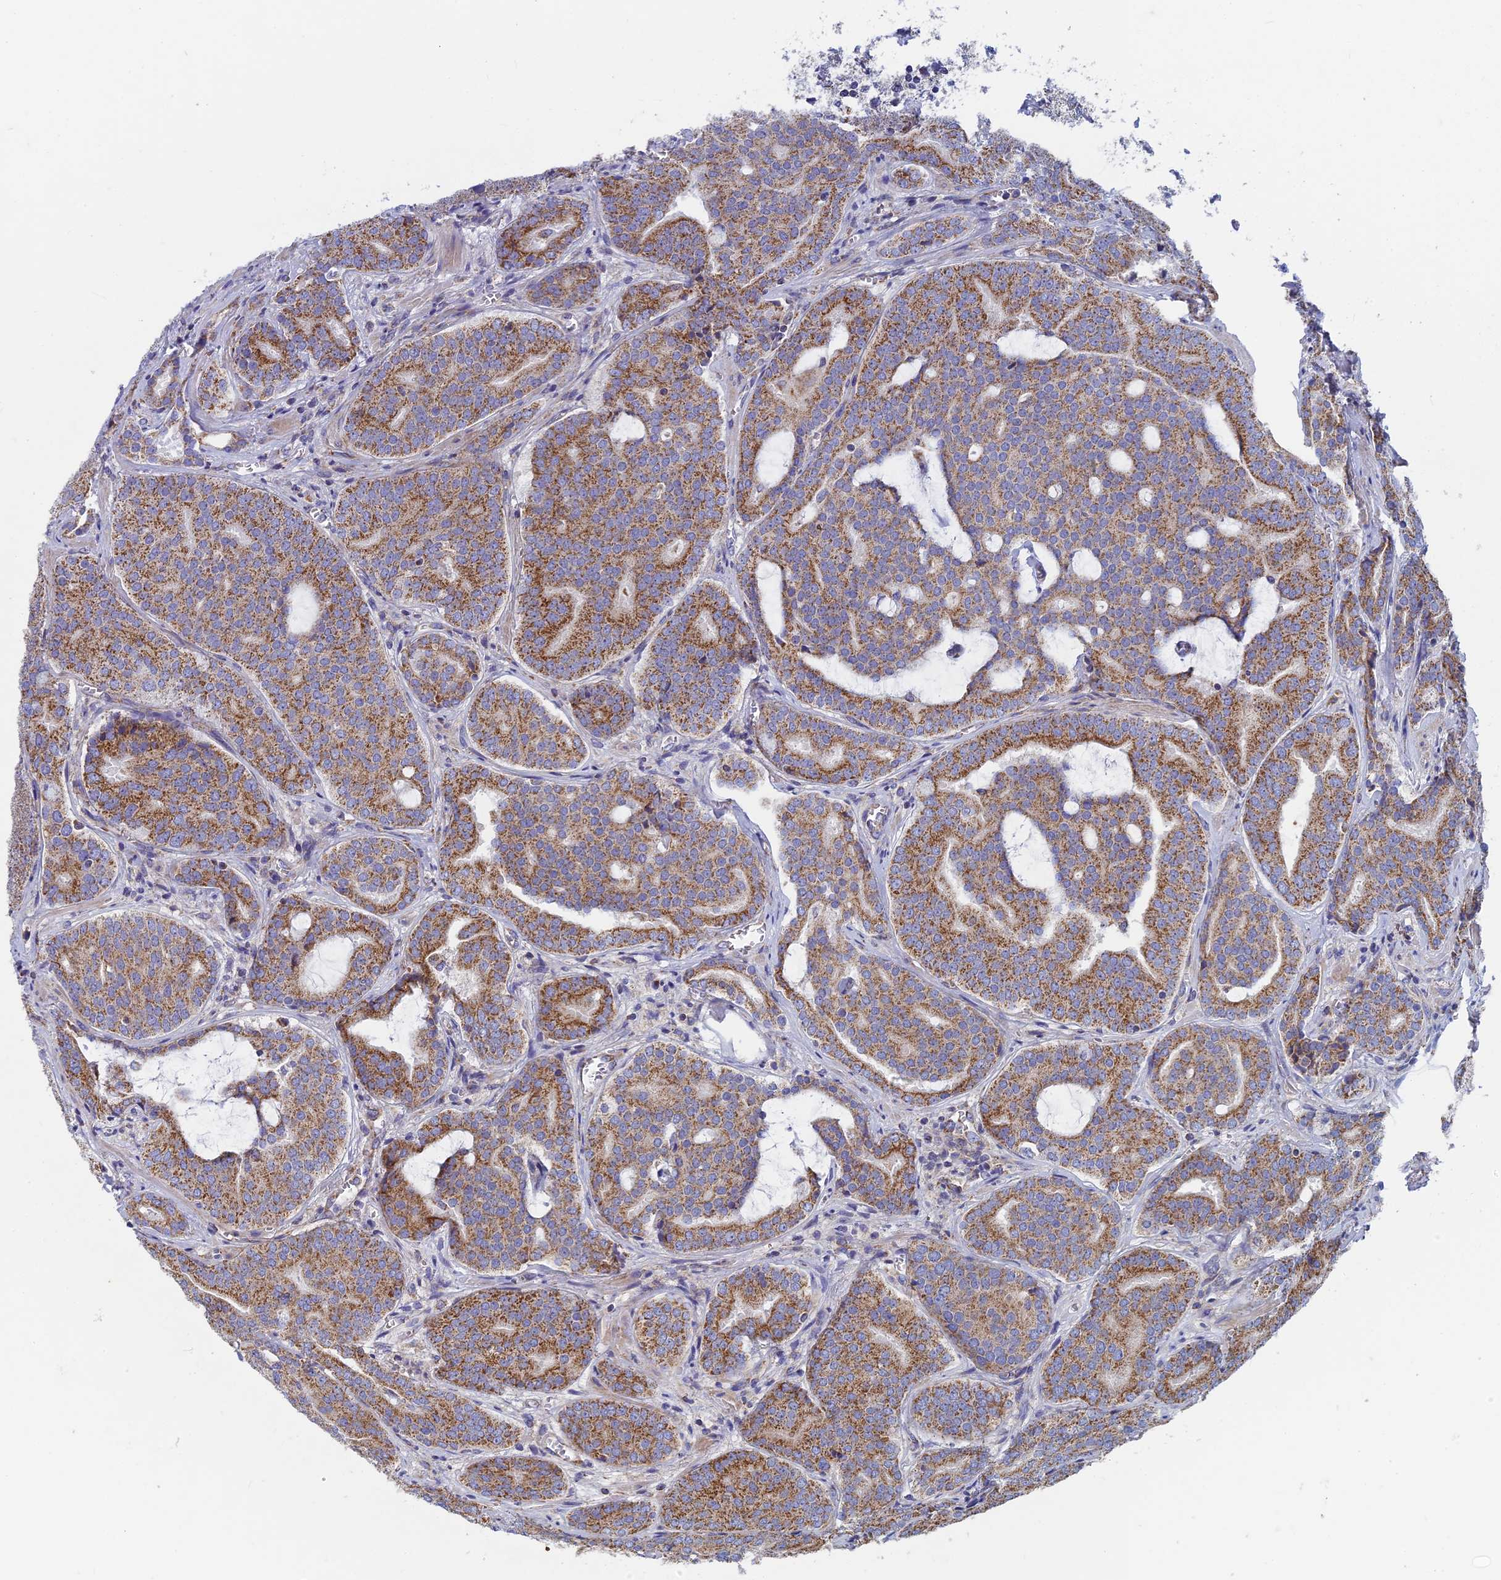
{"staining": {"intensity": "moderate", "quantity": ">75%", "location": "cytoplasmic/membranous"}, "tissue": "prostate cancer", "cell_type": "Tumor cells", "image_type": "cancer", "snomed": [{"axis": "morphology", "description": "Adenocarcinoma, High grade"}, {"axis": "topography", "description": "Prostate"}], "caption": "The image shows staining of prostate adenocarcinoma (high-grade), revealing moderate cytoplasmic/membranous protein staining (brown color) within tumor cells.", "gene": "MRPS9", "patient": {"sex": "male", "age": 55}}